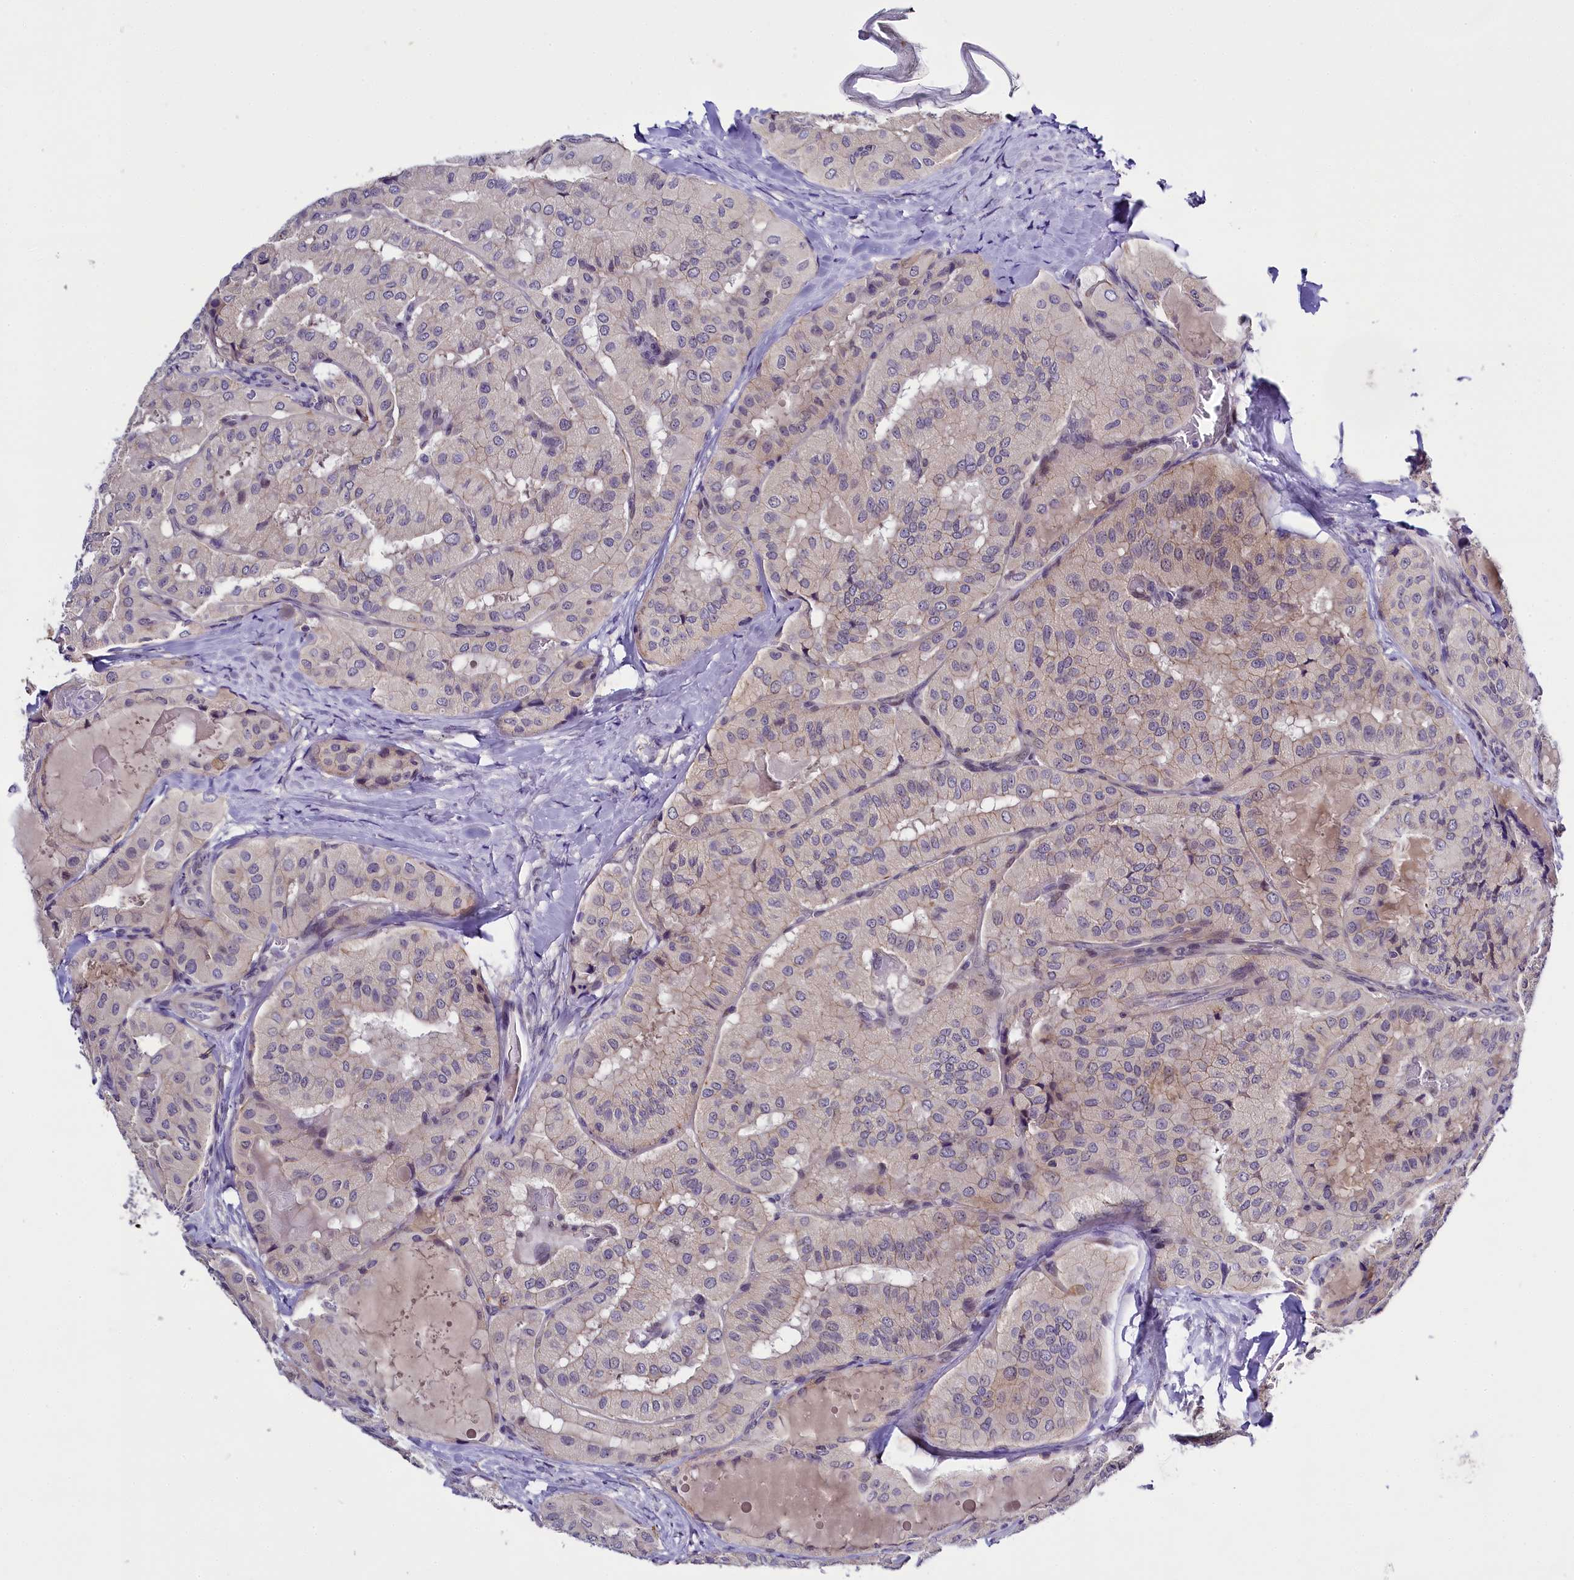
{"staining": {"intensity": "weak", "quantity": "<25%", "location": "cytoplasmic/membranous"}, "tissue": "thyroid cancer", "cell_type": "Tumor cells", "image_type": "cancer", "snomed": [{"axis": "morphology", "description": "Normal tissue, NOS"}, {"axis": "morphology", "description": "Papillary adenocarcinoma, NOS"}, {"axis": "topography", "description": "Thyroid gland"}], "caption": "Papillary adenocarcinoma (thyroid) was stained to show a protein in brown. There is no significant positivity in tumor cells.", "gene": "ENKD1", "patient": {"sex": "female", "age": 59}}